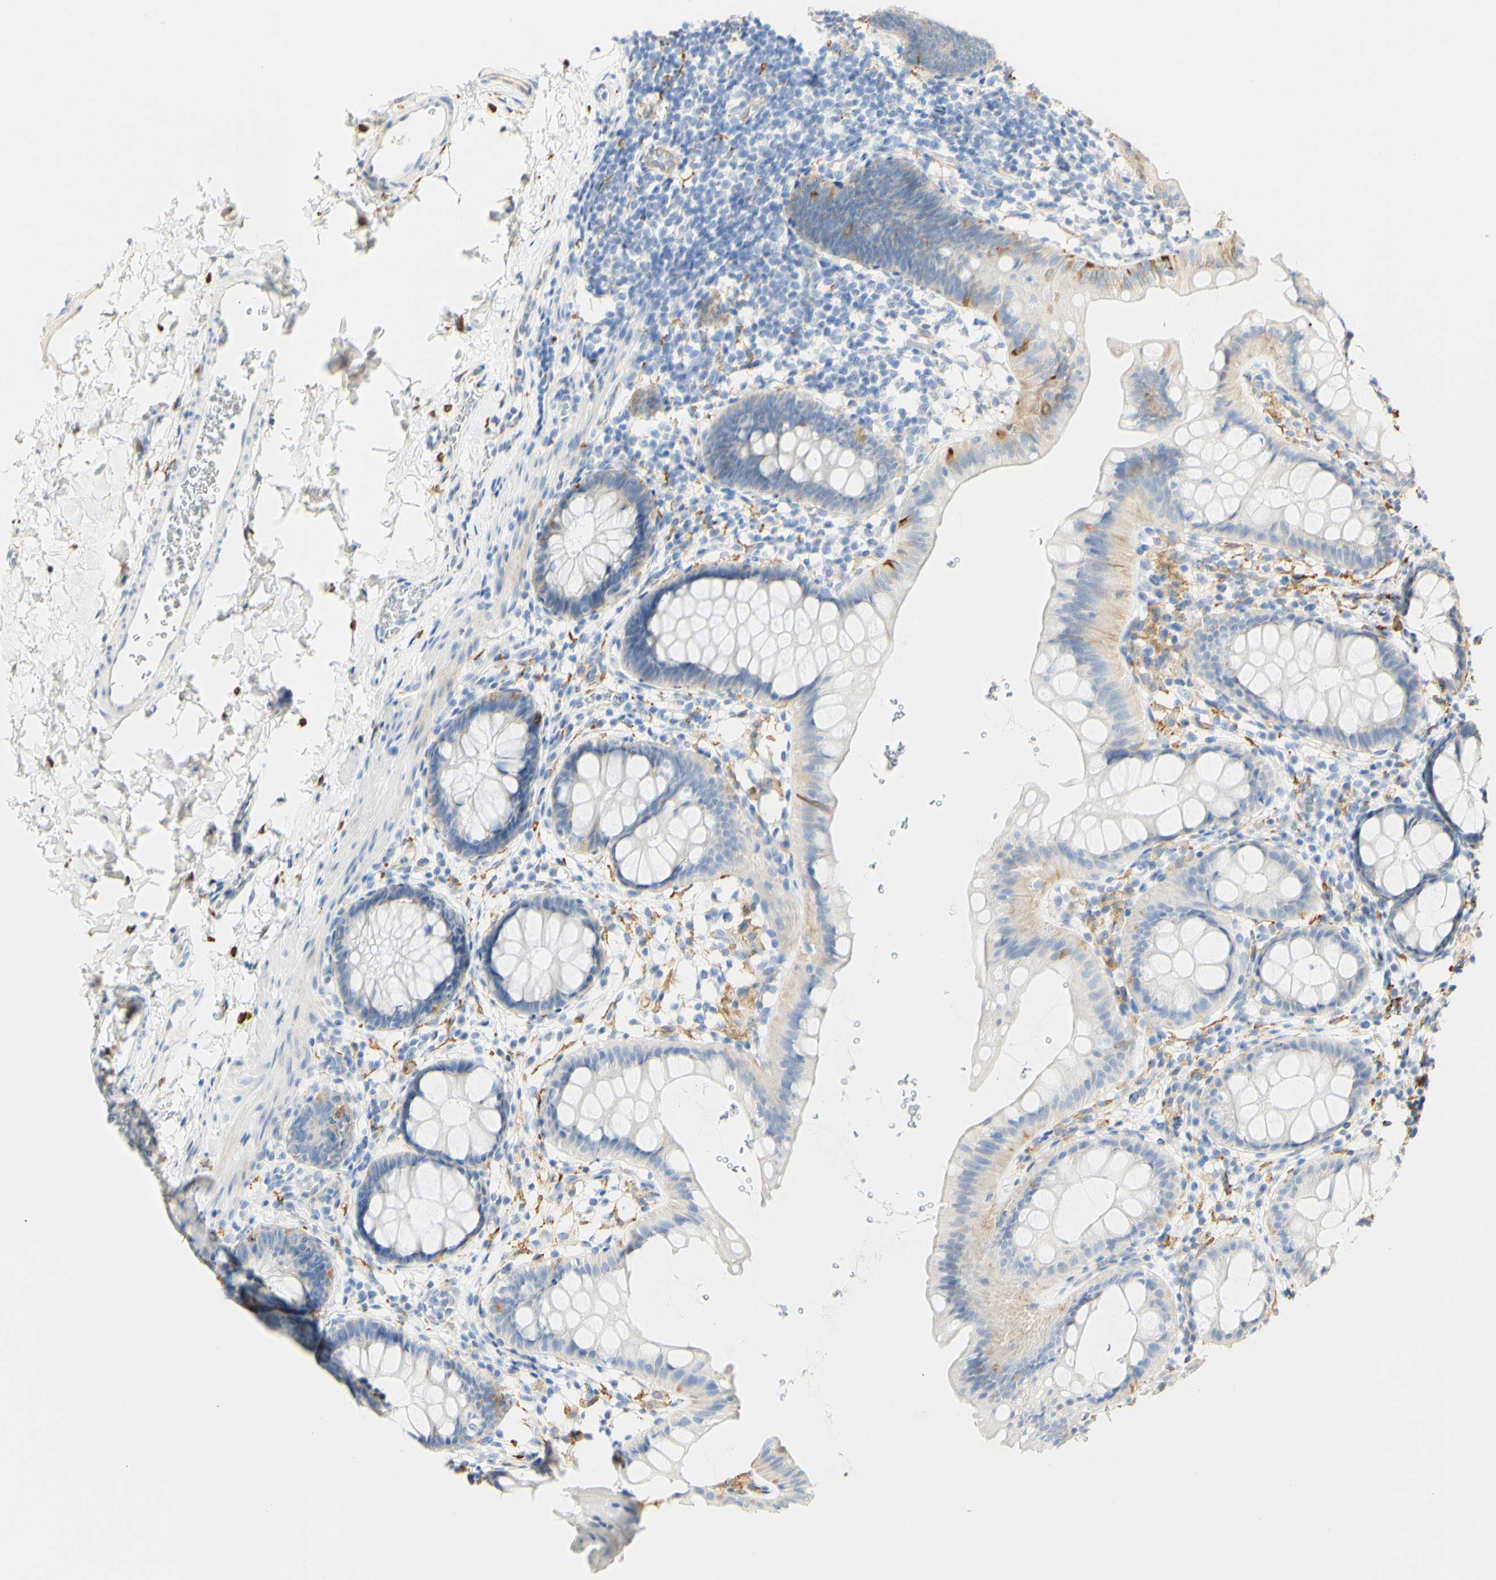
{"staining": {"intensity": "weak", "quantity": "<25%", "location": "cytoplasmic/membranous"}, "tissue": "rectum", "cell_type": "Glandular cells", "image_type": "normal", "snomed": [{"axis": "morphology", "description": "Normal tissue, NOS"}, {"axis": "topography", "description": "Rectum"}], "caption": "Glandular cells show no significant protein expression in benign rectum. (IHC, brightfield microscopy, high magnification).", "gene": "FCGRT", "patient": {"sex": "female", "age": 24}}